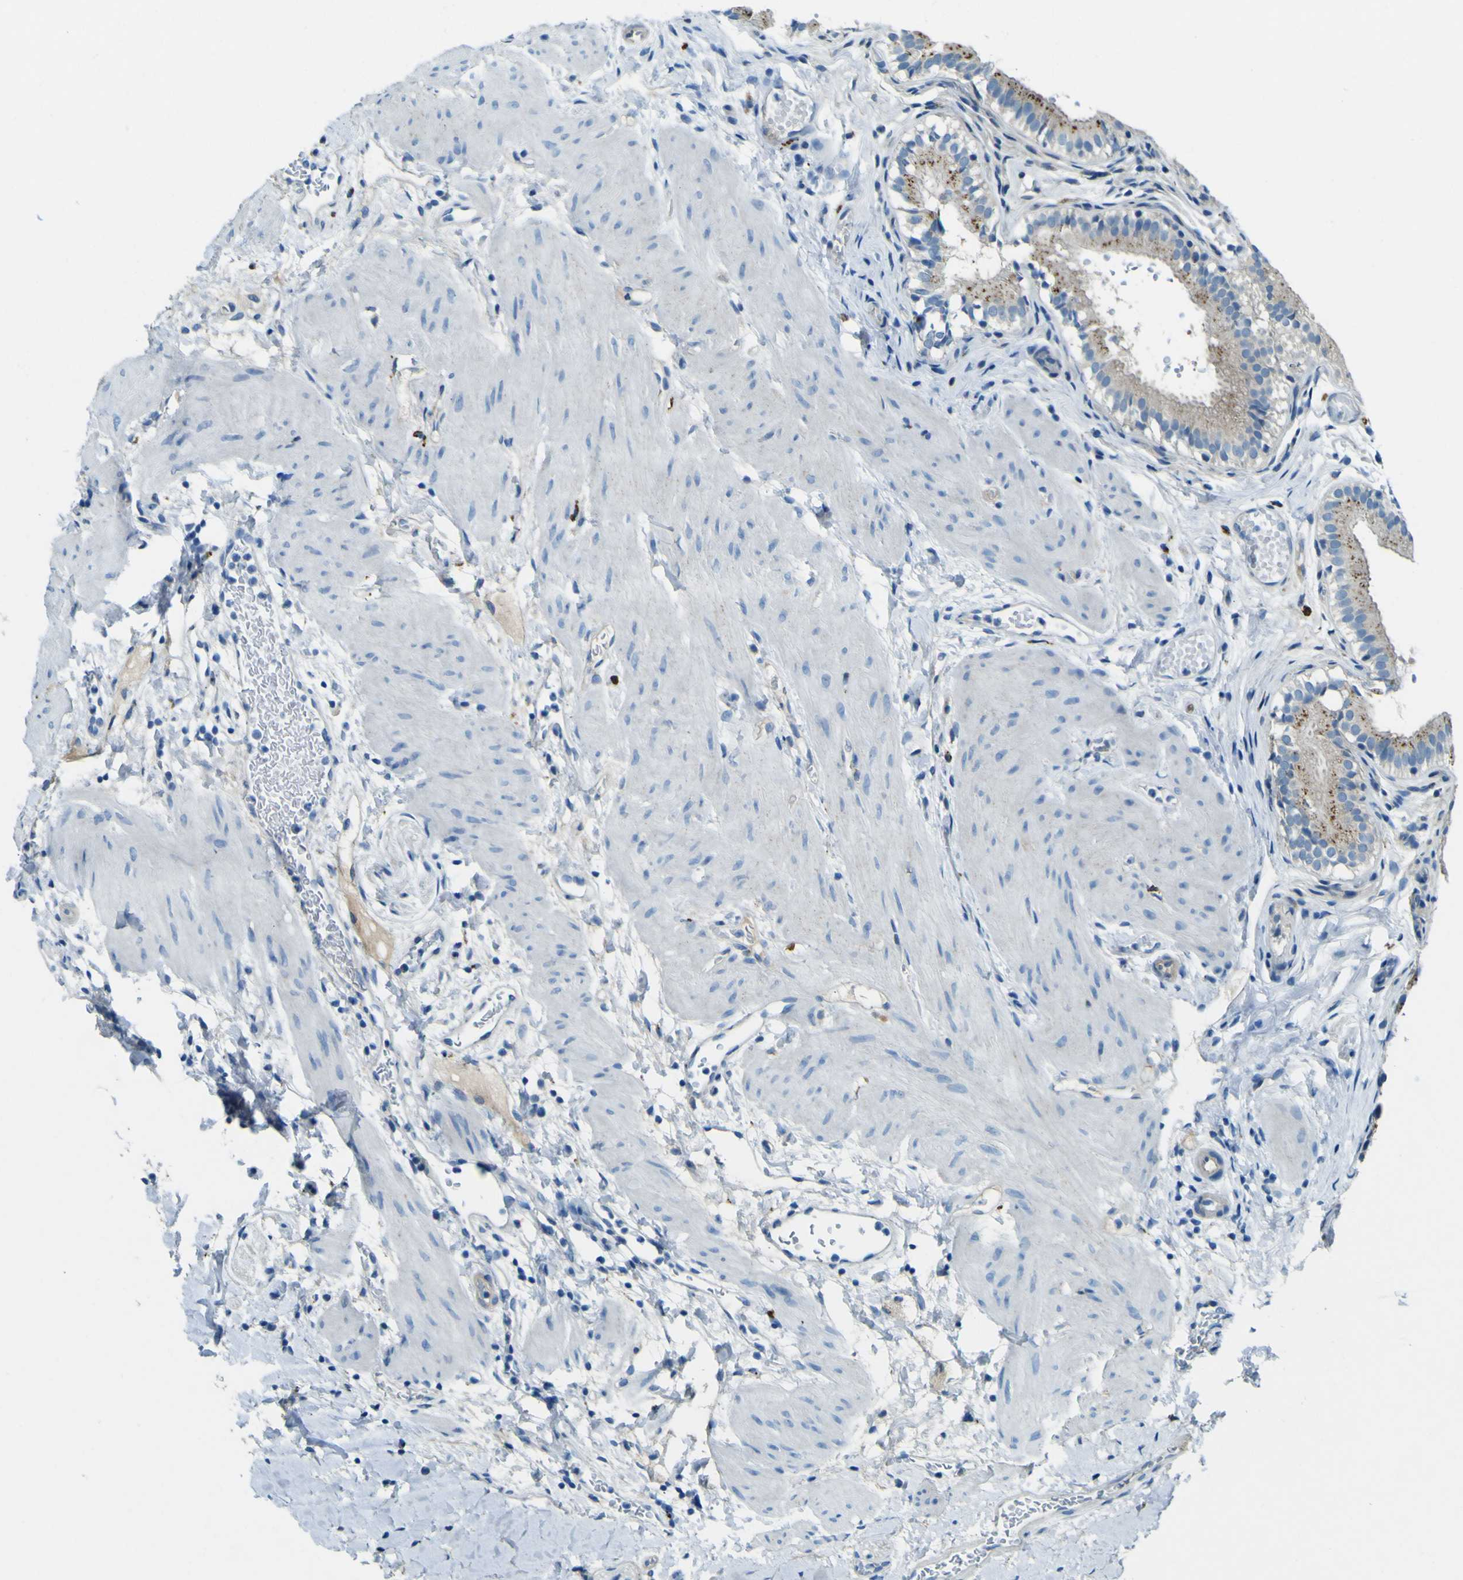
{"staining": {"intensity": "moderate", "quantity": ">75%", "location": "cytoplasmic/membranous"}, "tissue": "gallbladder", "cell_type": "Glandular cells", "image_type": "normal", "snomed": [{"axis": "morphology", "description": "Normal tissue, NOS"}, {"axis": "topography", "description": "Gallbladder"}], "caption": "This micrograph reveals immunohistochemistry (IHC) staining of unremarkable gallbladder, with medium moderate cytoplasmic/membranous expression in approximately >75% of glandular cells.", "gene": "PDE9A", "patient": {"sex": "female", "age": 26}}